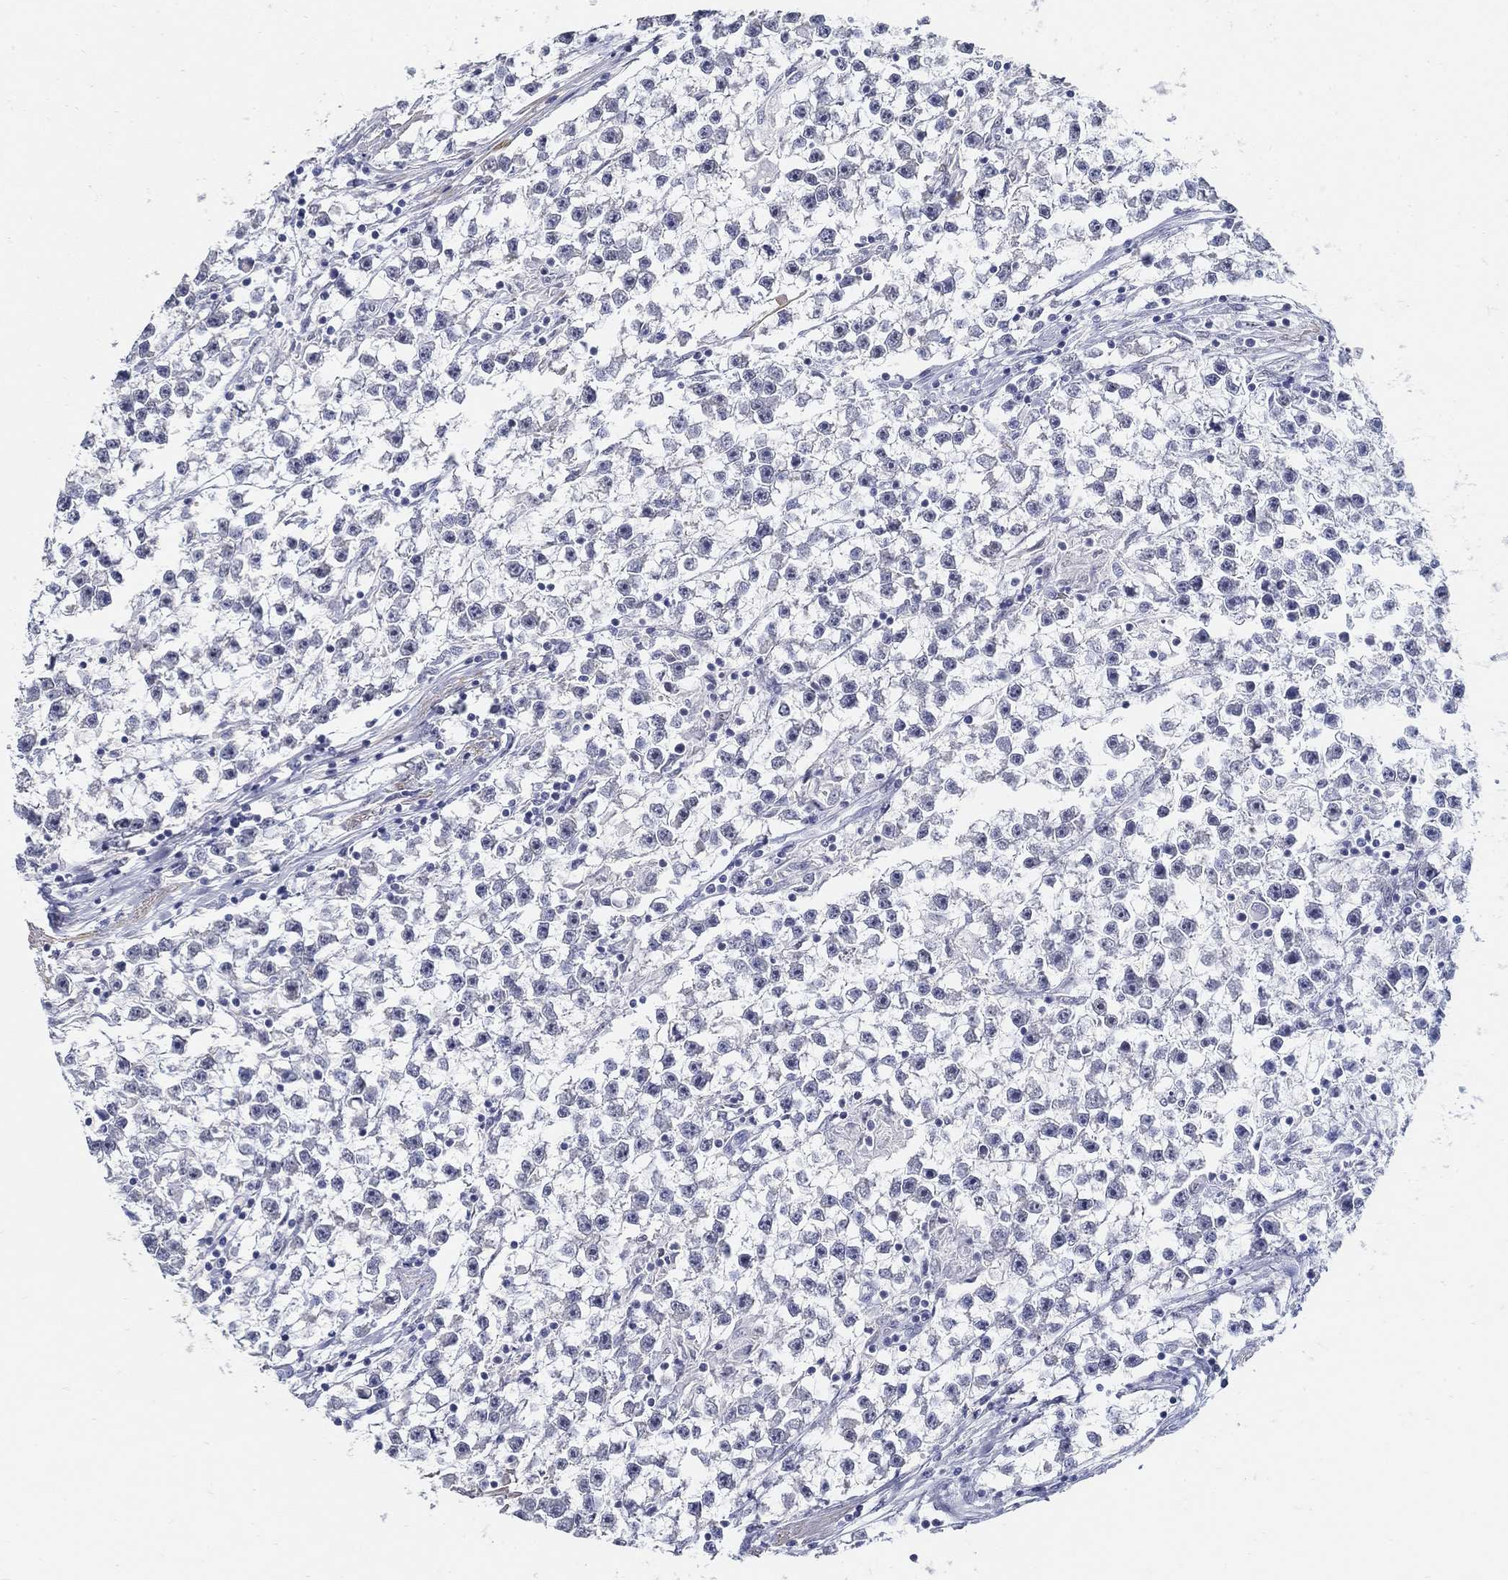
{"staining": {"intensity": "negative", "quantity": "none", "location": "none"}, "tissue": "testis cancer", "cell_type": "Tumor cells", "image_type": "cancer", "snomed": [{"axis": "morphology", "description": "Seminoma, NOS"}, {"axis": "topography", "description": "Testis"}], "caption": "The image shows no significant staining in tumor cells of seminoma (testis). (IHC, brightfield microscopy, high magnification).", "gene": "USP29", "patient": {"sex": "male", "age": 59}}